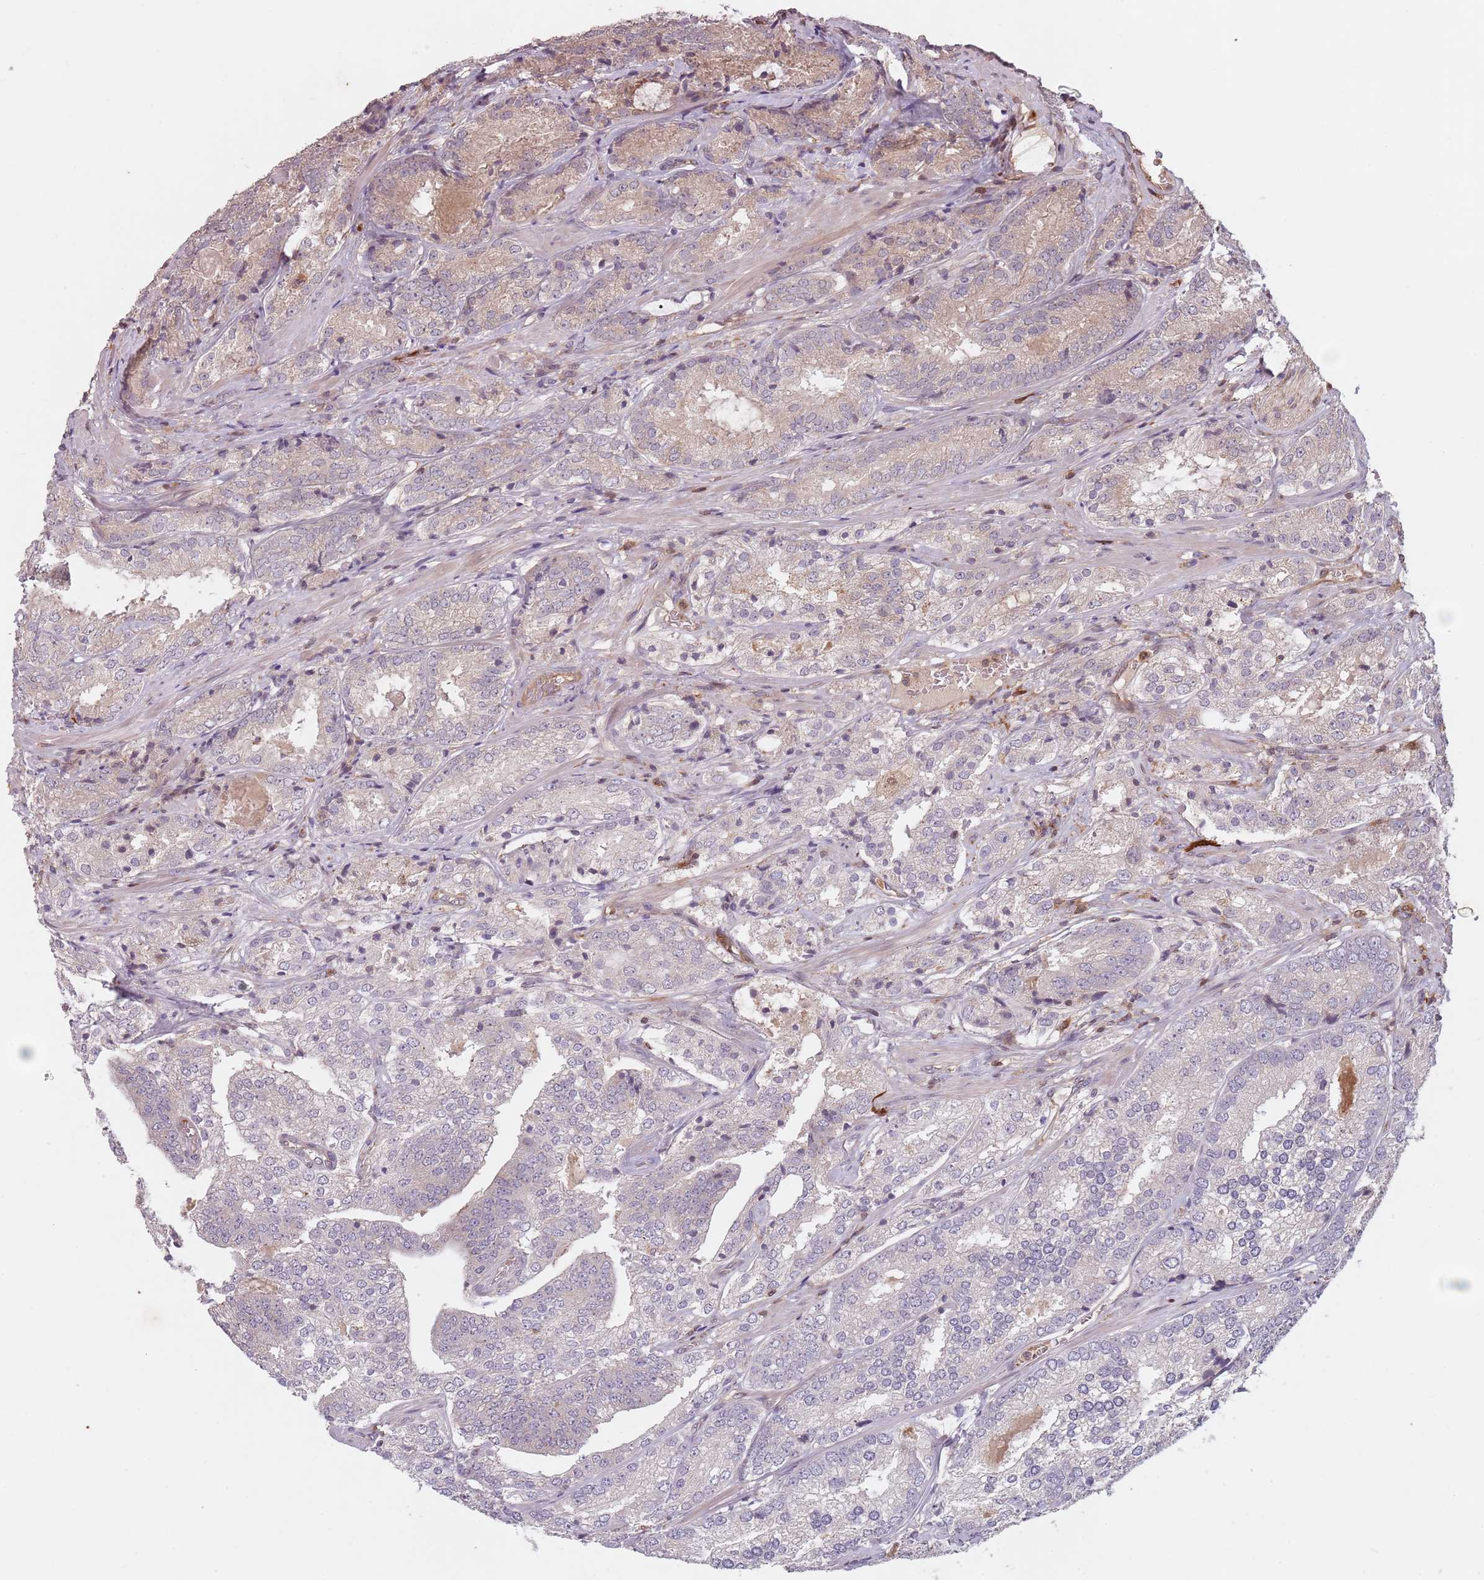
{"staining": {"intensity": "weak", "quantity": "<25%", "location": "cytoplasmic/membranous"}, "tissue": "prostate cancer", "cell_type": "Tumor cells", "image_type": "cancer", "snomed": [{"axis": "morphology", "description": "Adenocarcinoma, High grade"}, {"axis": "topography", "description": "Prostate"}], "caption": "Tumor cells show no significant protein positivity in prostate high-grade adenocarcinoma.", "gene": "GPR180", "patient": {"sex": "male", "age": 63}}